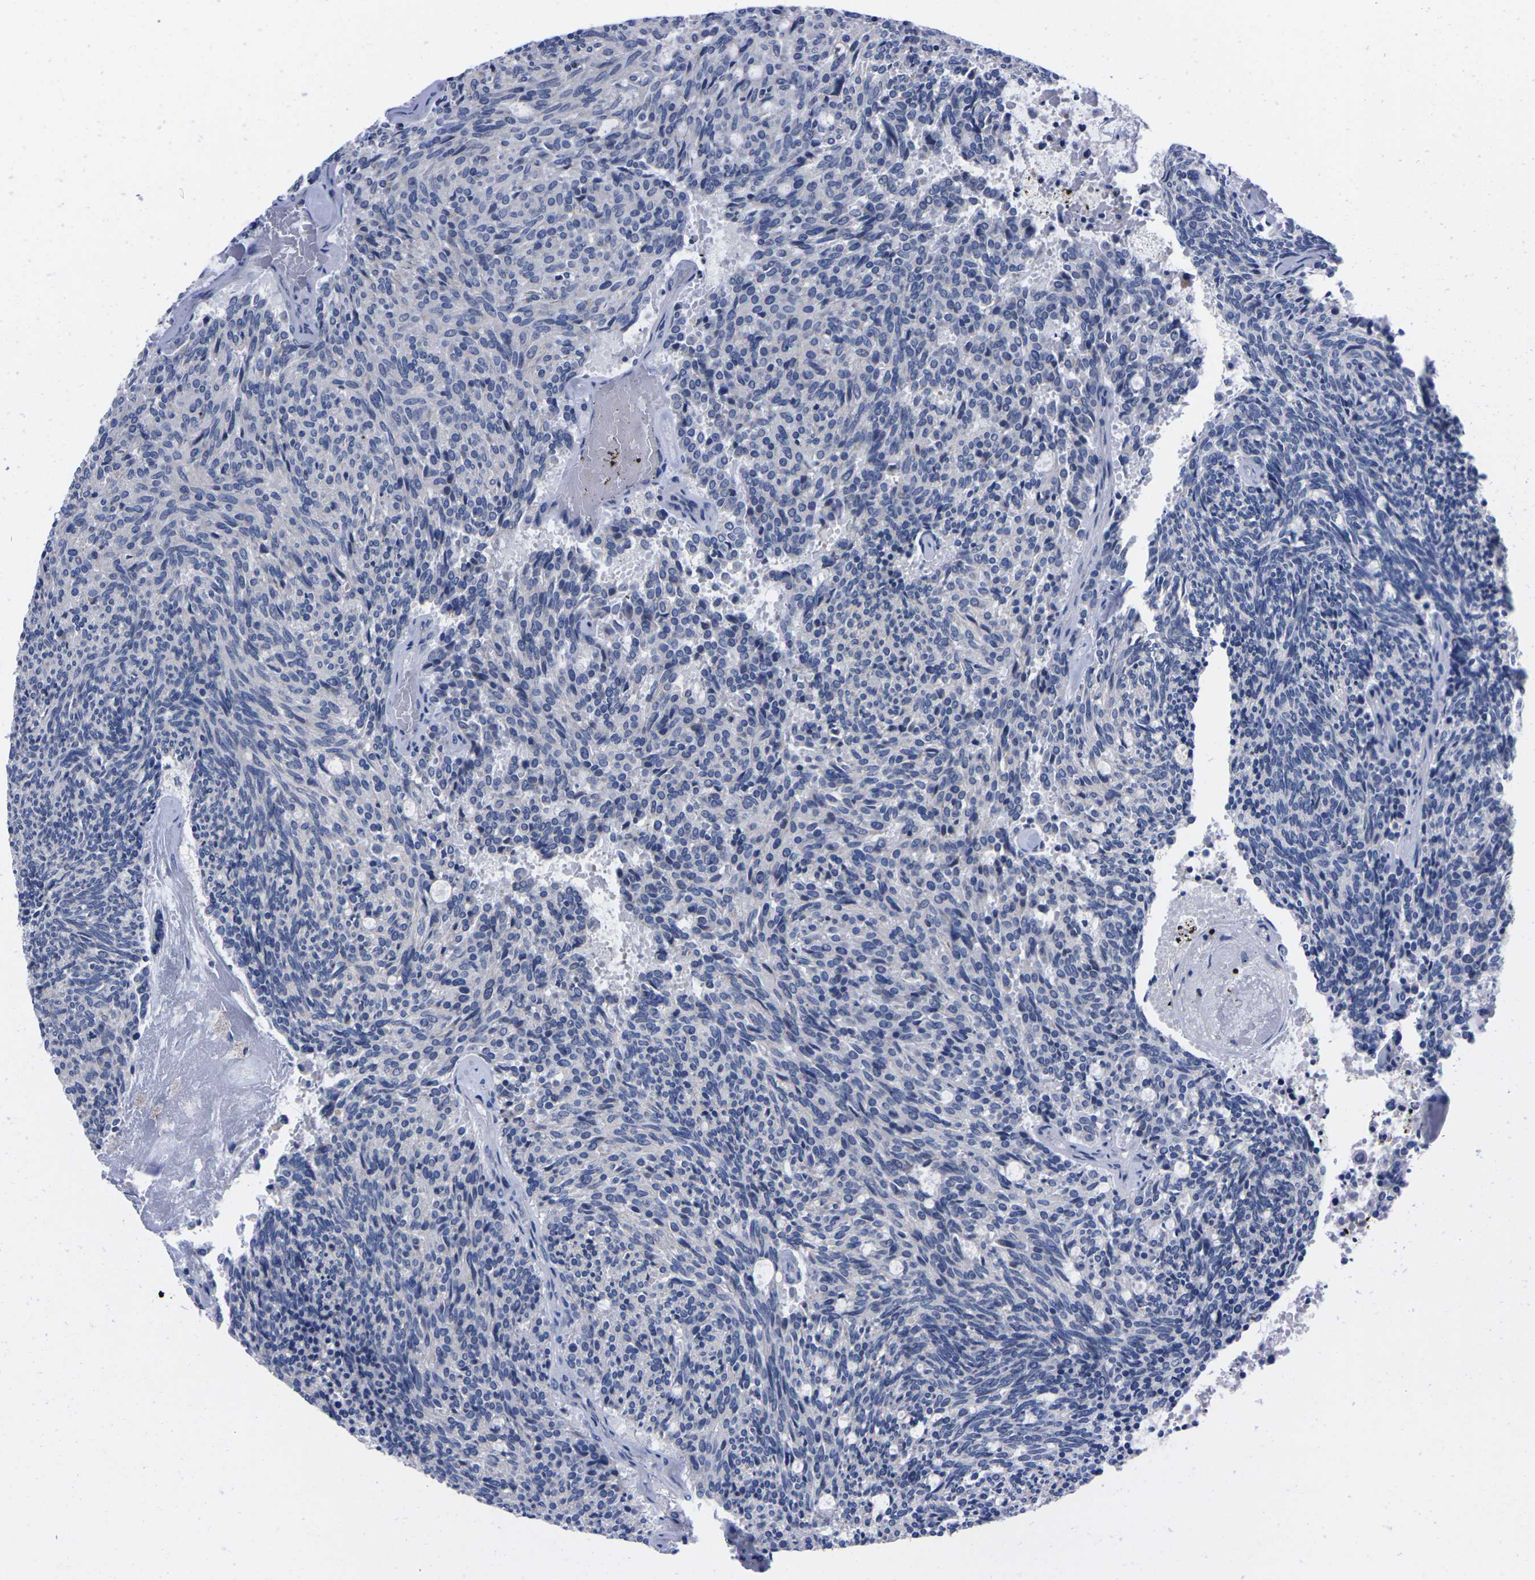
{"staining": {"intensity": "negative", "quantity": "none", "location": "none"}, "tissue": "carcinoid", "cell_type": "Tumor cells", "image_type": "cancer", "snomed": [{"axis": "morphology", "description": "Carcinoid, malignant, NOS"}, {"axis": "topography", "description": "Pancreas"}], "caption": "Immunohistochemical staining of human carcinoid reveals no significant expression in tumor cells. (DAB (3,3'-diaminobenzidine) immunohistochemistry visualized using brightfield microscopy, high magnification).", "gene": "FAM210A", "patient": {"sex": "female", "age": 54}}